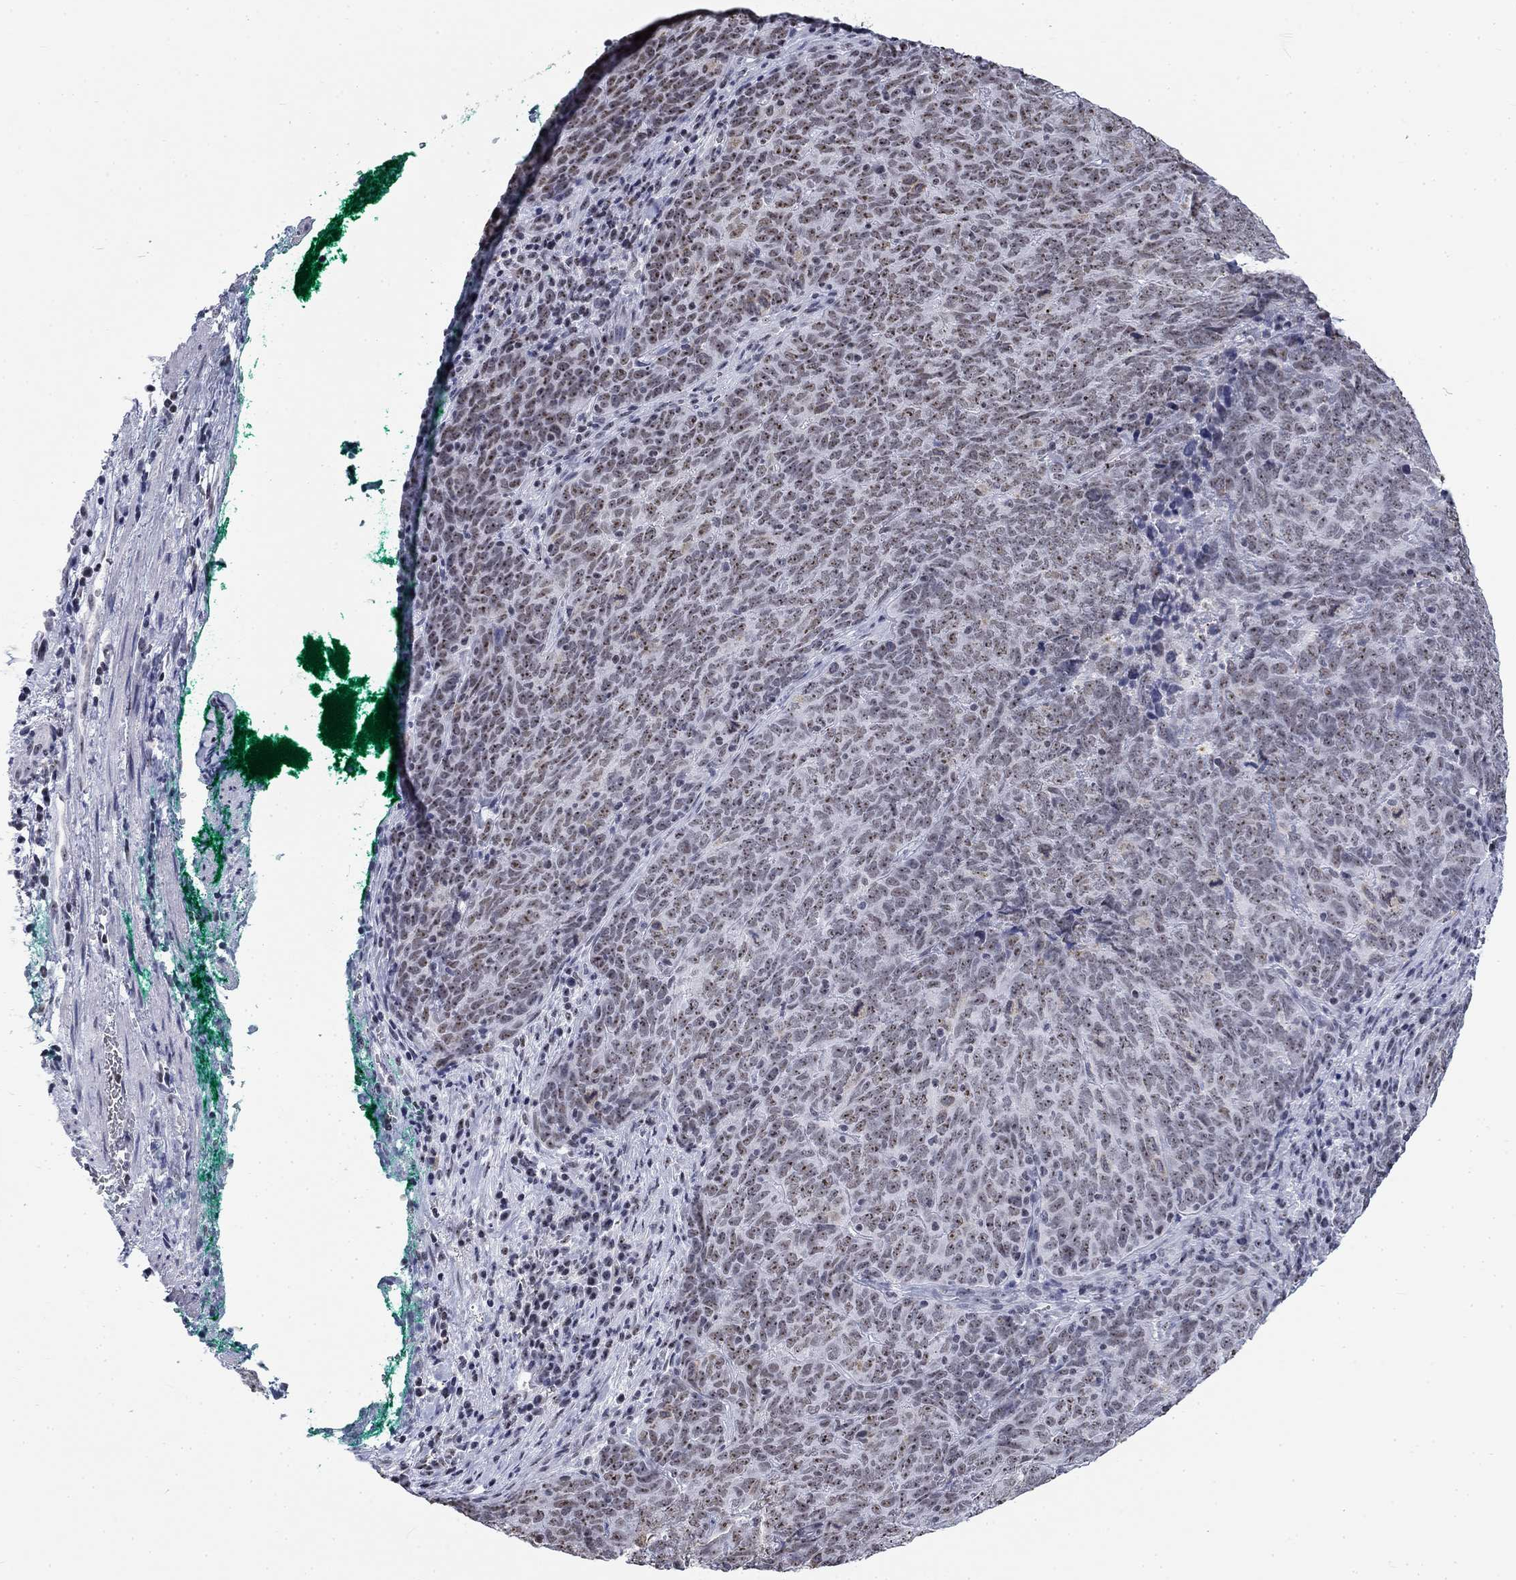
{"staining": {"intensity": "moderate", "quantity": "<25%", "location": "nuclear"}, "tissue": "skin cancer", "cell_type": "Tumor cells", "image_type": "cancer", "snomed": [{"axis": "morphology", "description": "Squamous cell carcinoma, NOS"}, {"axis": "topography", "description": "Skin"}, {"axis": "topography", "description": "Anal"}], "caption": "Brown immunohistochemical staining in human skin squamous cell carcinoma demonstrates moderate nuclear staining in about <25% of tumor cells.", "gene": "CSRNP3", "patient": {"sex": "female", "age": 51}}